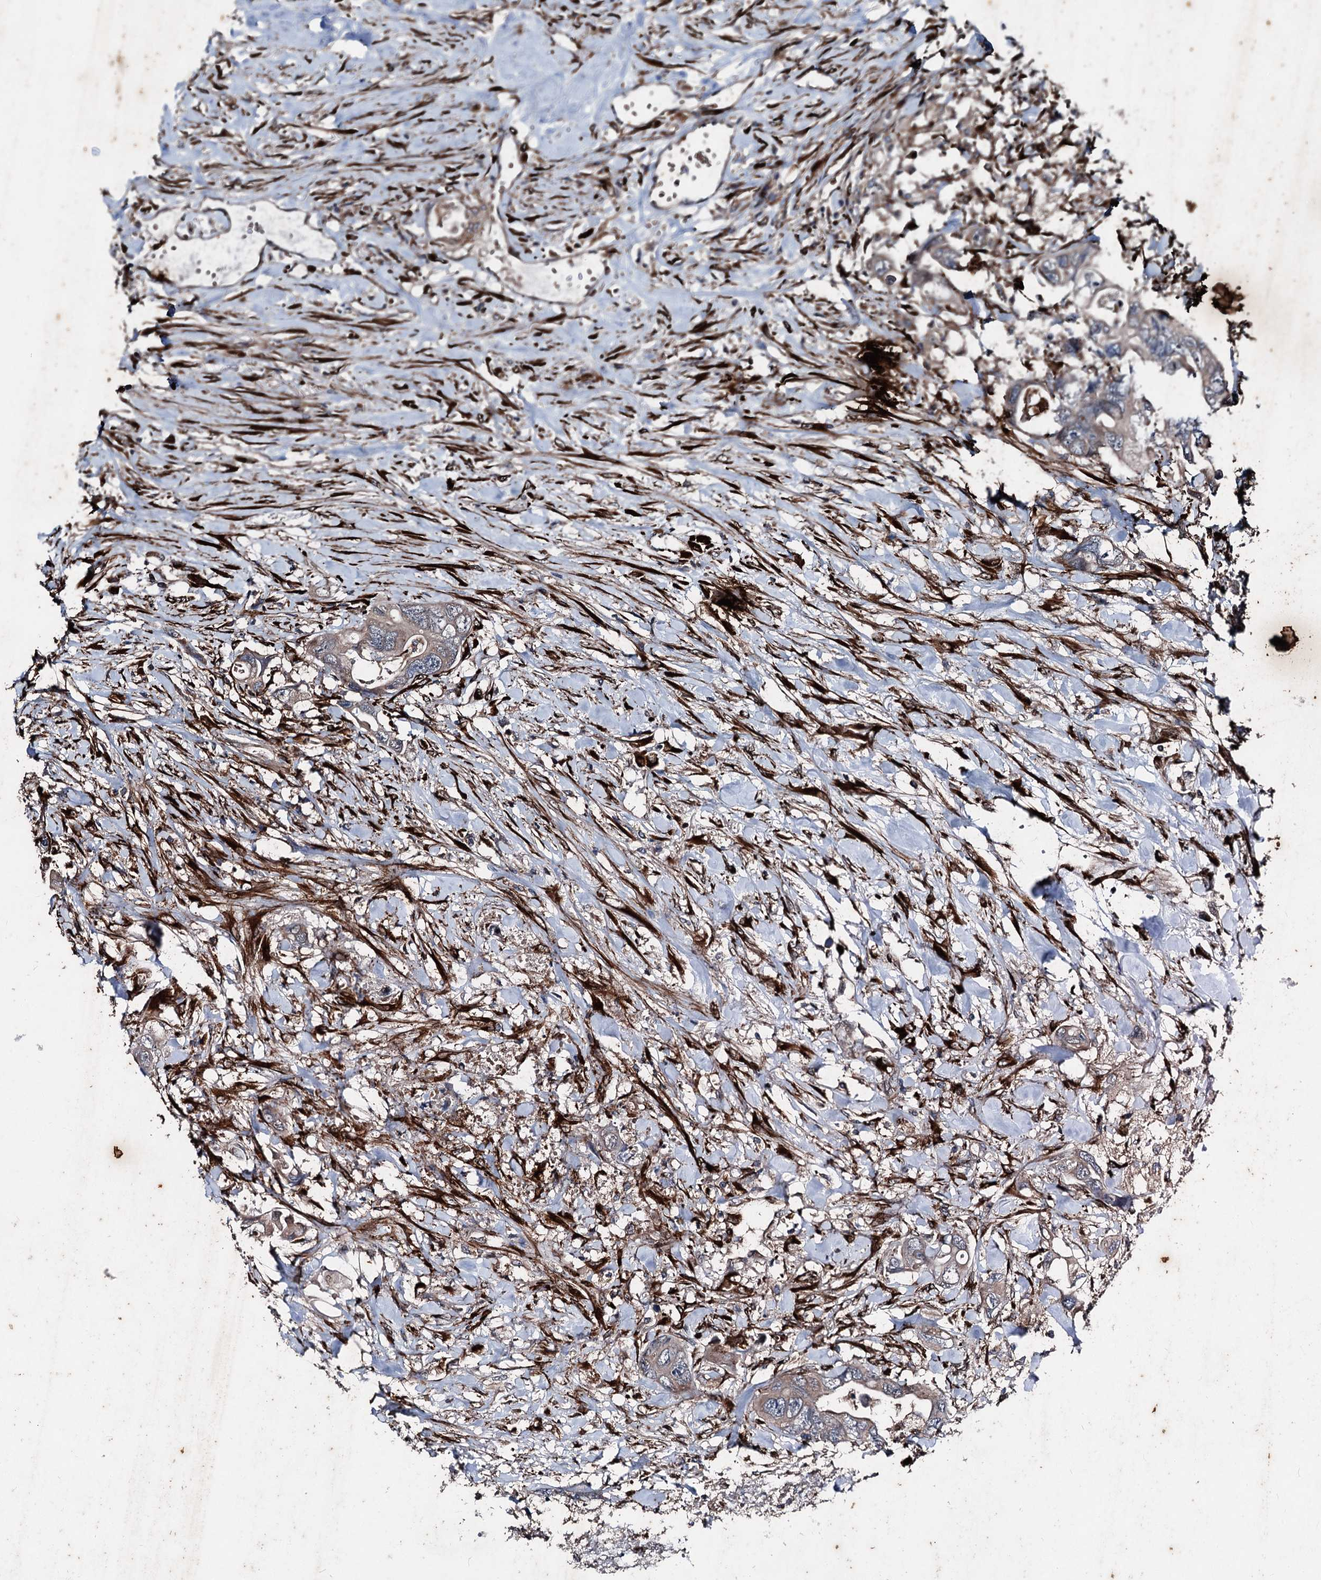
{"staining": {"intensity": "moderate", "quantity": ">75%", "location": "cytoplasmic/membranous"}, "tissue": "colorectal cancer", "cell_type": "Tumor cells", "image_type": "cancer", "snomed": [{"axis": "morphology", "description": "Adenocarcinoma, NOS"}, {"axis": "topography", "description": "Rectum"}], "caption": "Colorectal adenocarcinoma stained for a protein shows moderate cytoplasmic/membranous positivity in tumor cells. (IHC, brightfield microscopy, high magnification).", "gene": "DDIAS", "patient": {"sex": "male", "age": 57}}